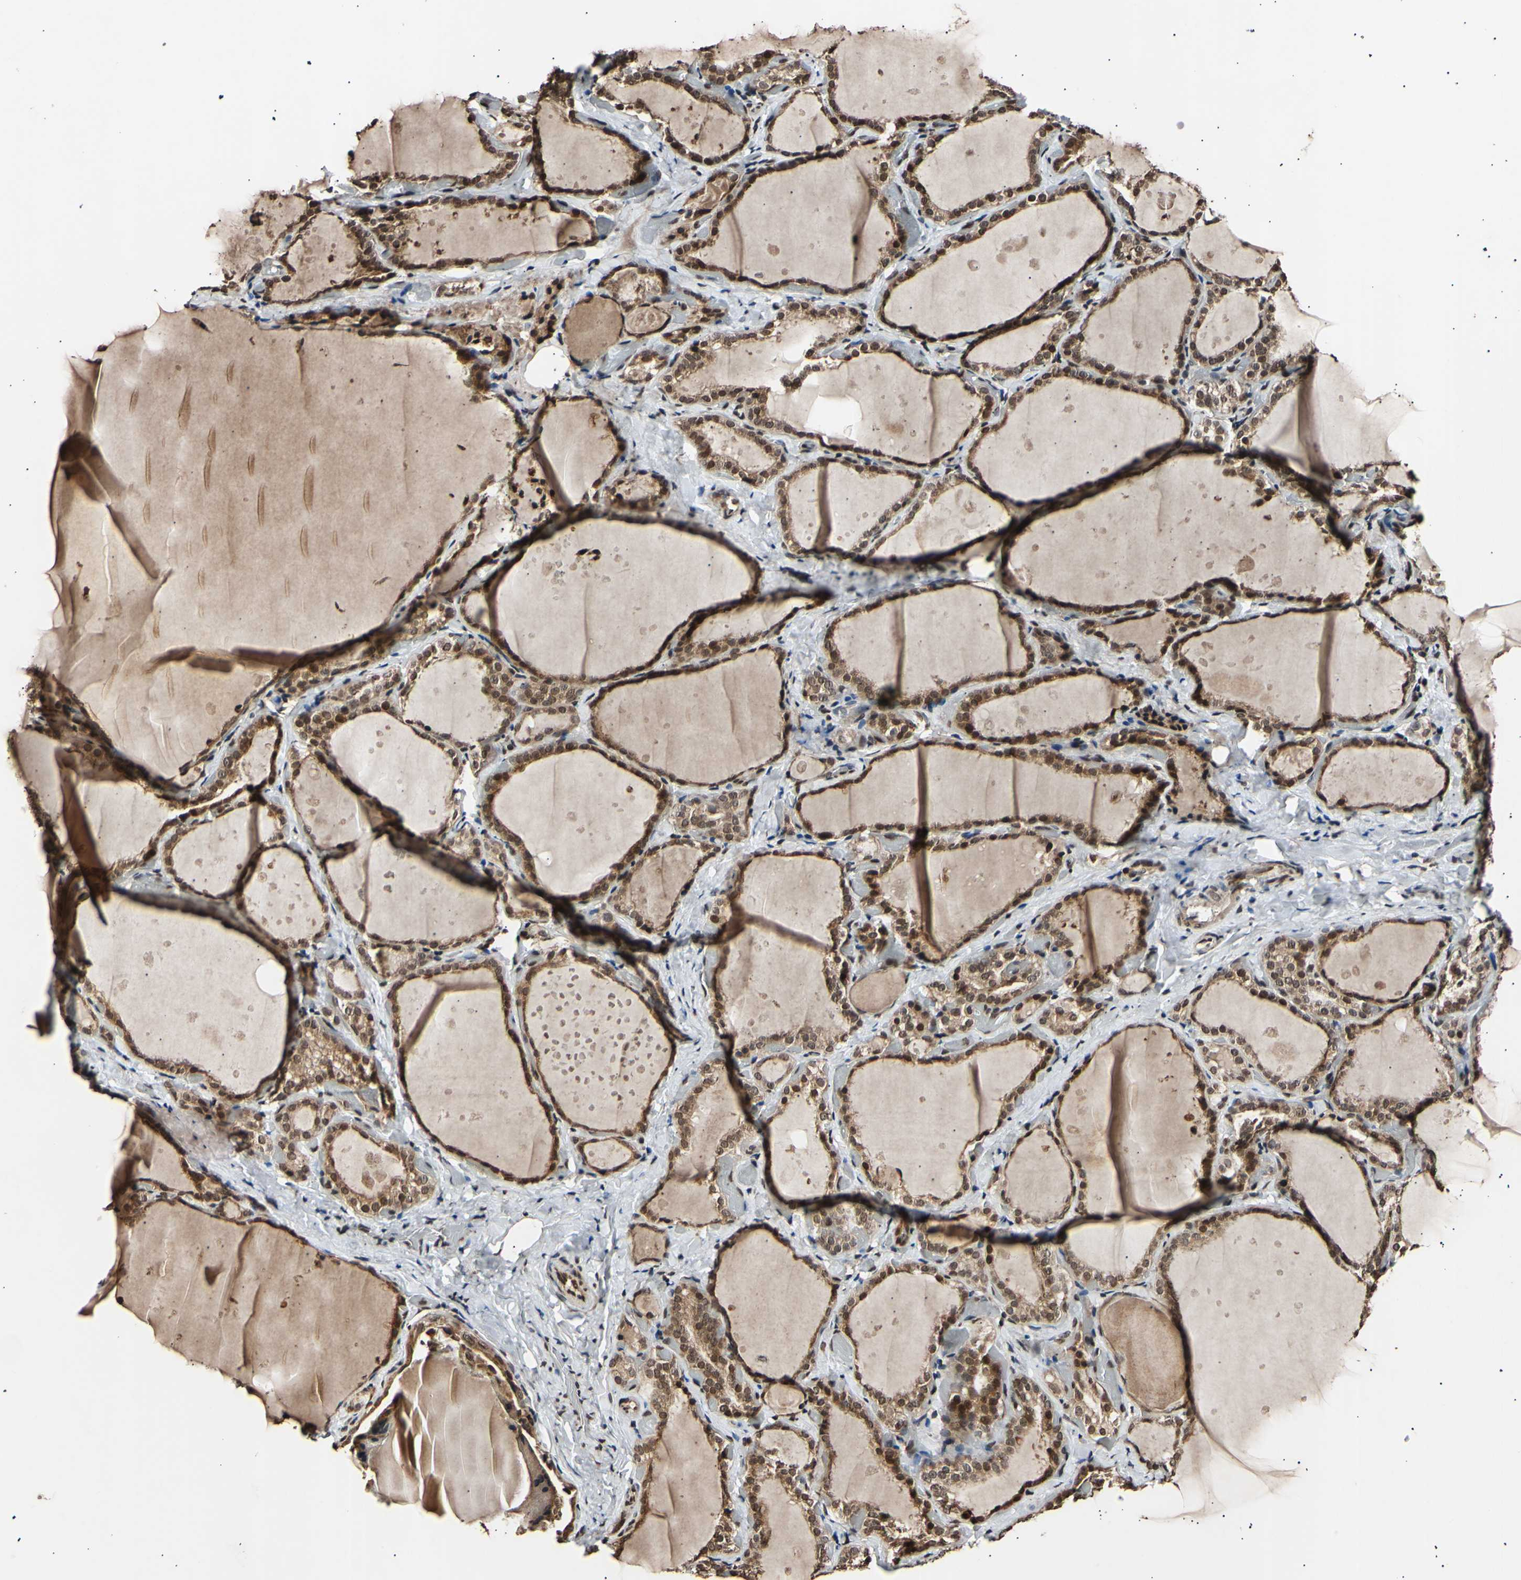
{"staining": {"intensity": "moderate", "quantity": ">75%", "location": "cytoplasmic/membranous,nuclear"}, "tissue": "thyroid gland", "cell_type": "Glandular cells", "image_type": "normal", "snomed": [{"axis": "morphology", "description": "Normal tissue, NOS"}, {"axis": "topography", "description": "Thyroid gland"}], "caption": "Protein staining demonstrates moderate cytoplasmic/membranous,nuclear staining in about >75% of glandular cells in benign thyroid gland. Using DAB (brown) and hematoxylin (blue) stains, captured at high magnification using brightfield microscopy.", "gene": "ANAPC7", "patient": {"sex": "female", "age": 44}}